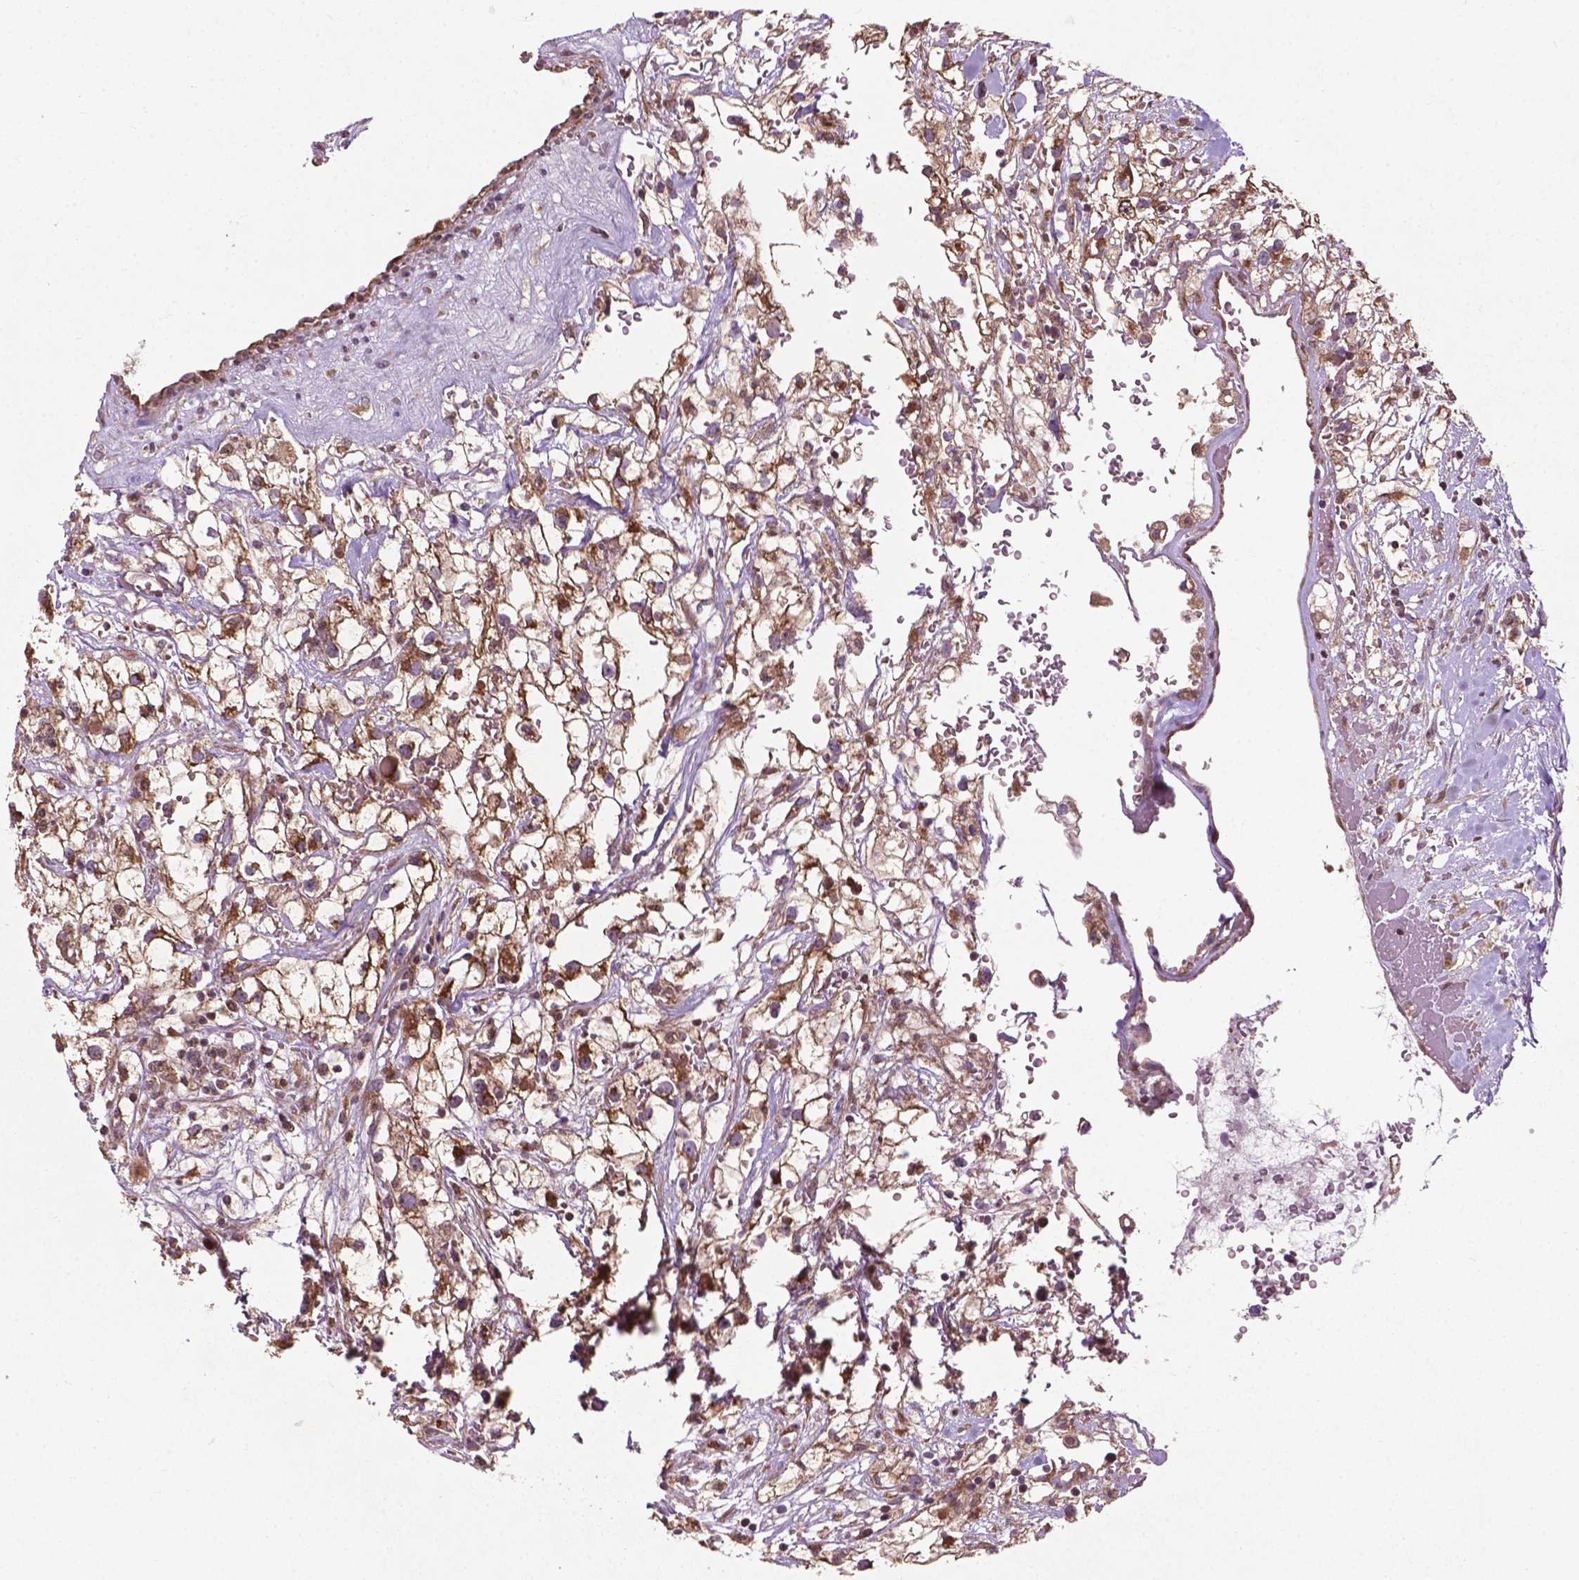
{"staining": {"intensity": "moderate", "quantity": ">75%", "location": "cytoplasmic/membranous,nuclear"}, "tissue": "renal cancer", "cell_type": "Tumor cells", "image_type": "cancer", "snomed": [{"axis": "morphology", "description": "Adenocarcinoma, NOS"}, {"axis": "topography", "description": "Kidney"}], "caption": "Adenocarcinoma (renal) tissue displays moderate cytoplasmic/membranous and nuclear staining in approximately >75% of tumor cells", "gene": "B3GALNT2", "patient": {"sex": "male", "age": 59}}